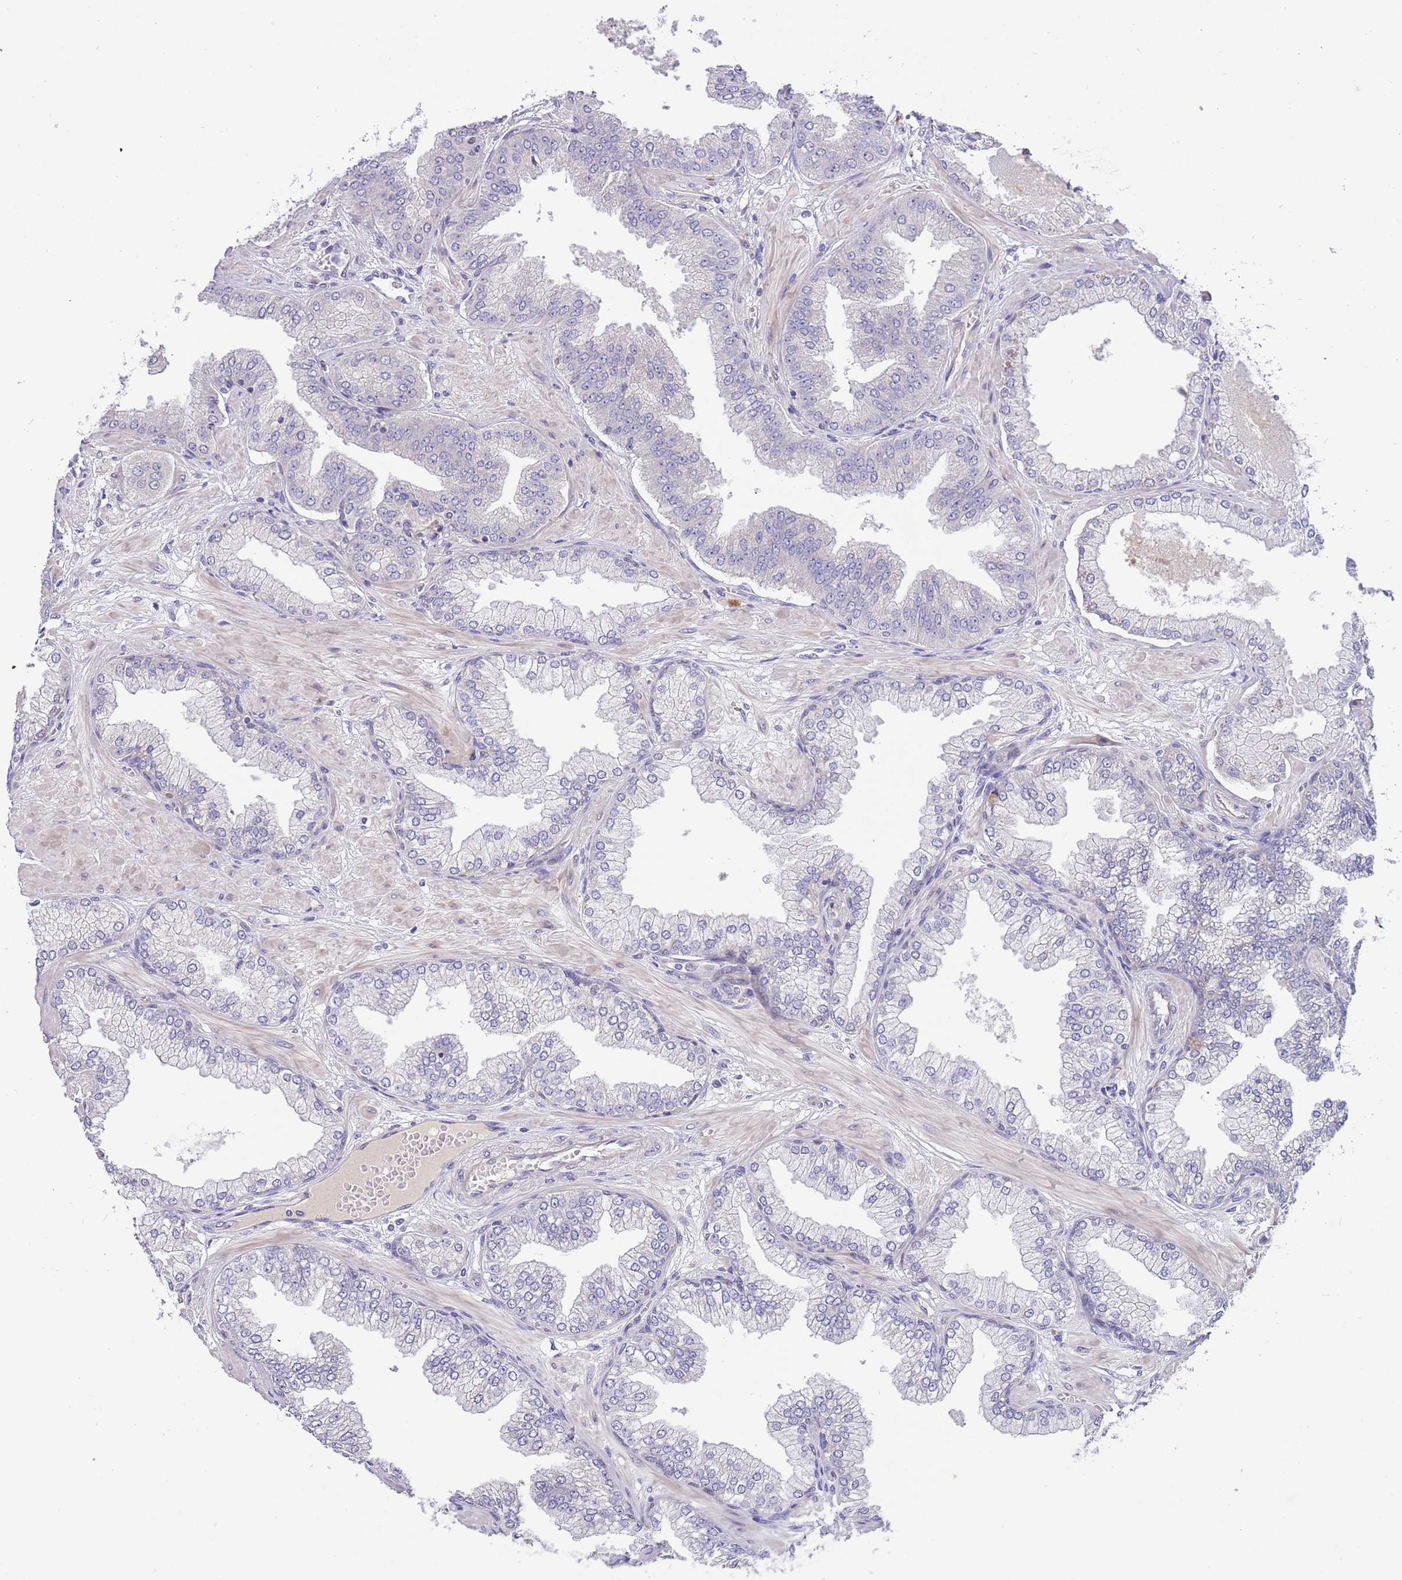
{"staining": {"intensity": "negative", "quantity": "none", "location": "none"}, "tissue": "prostate cancer", "cell_type": "Tumor cells", "image_type": "cancer", "snomed": [{"axis": "morphology", "description": "Adenocarcinoma, Low grade"}, {"axis": "topography", "description": "Prostate"}], "caption": "The photomicrograph displays no staining of tumor cells in low-grade adenocarcinoma (prostate).", "gene": "CABYR", "patient": {"sex": "male", "age": 55}}